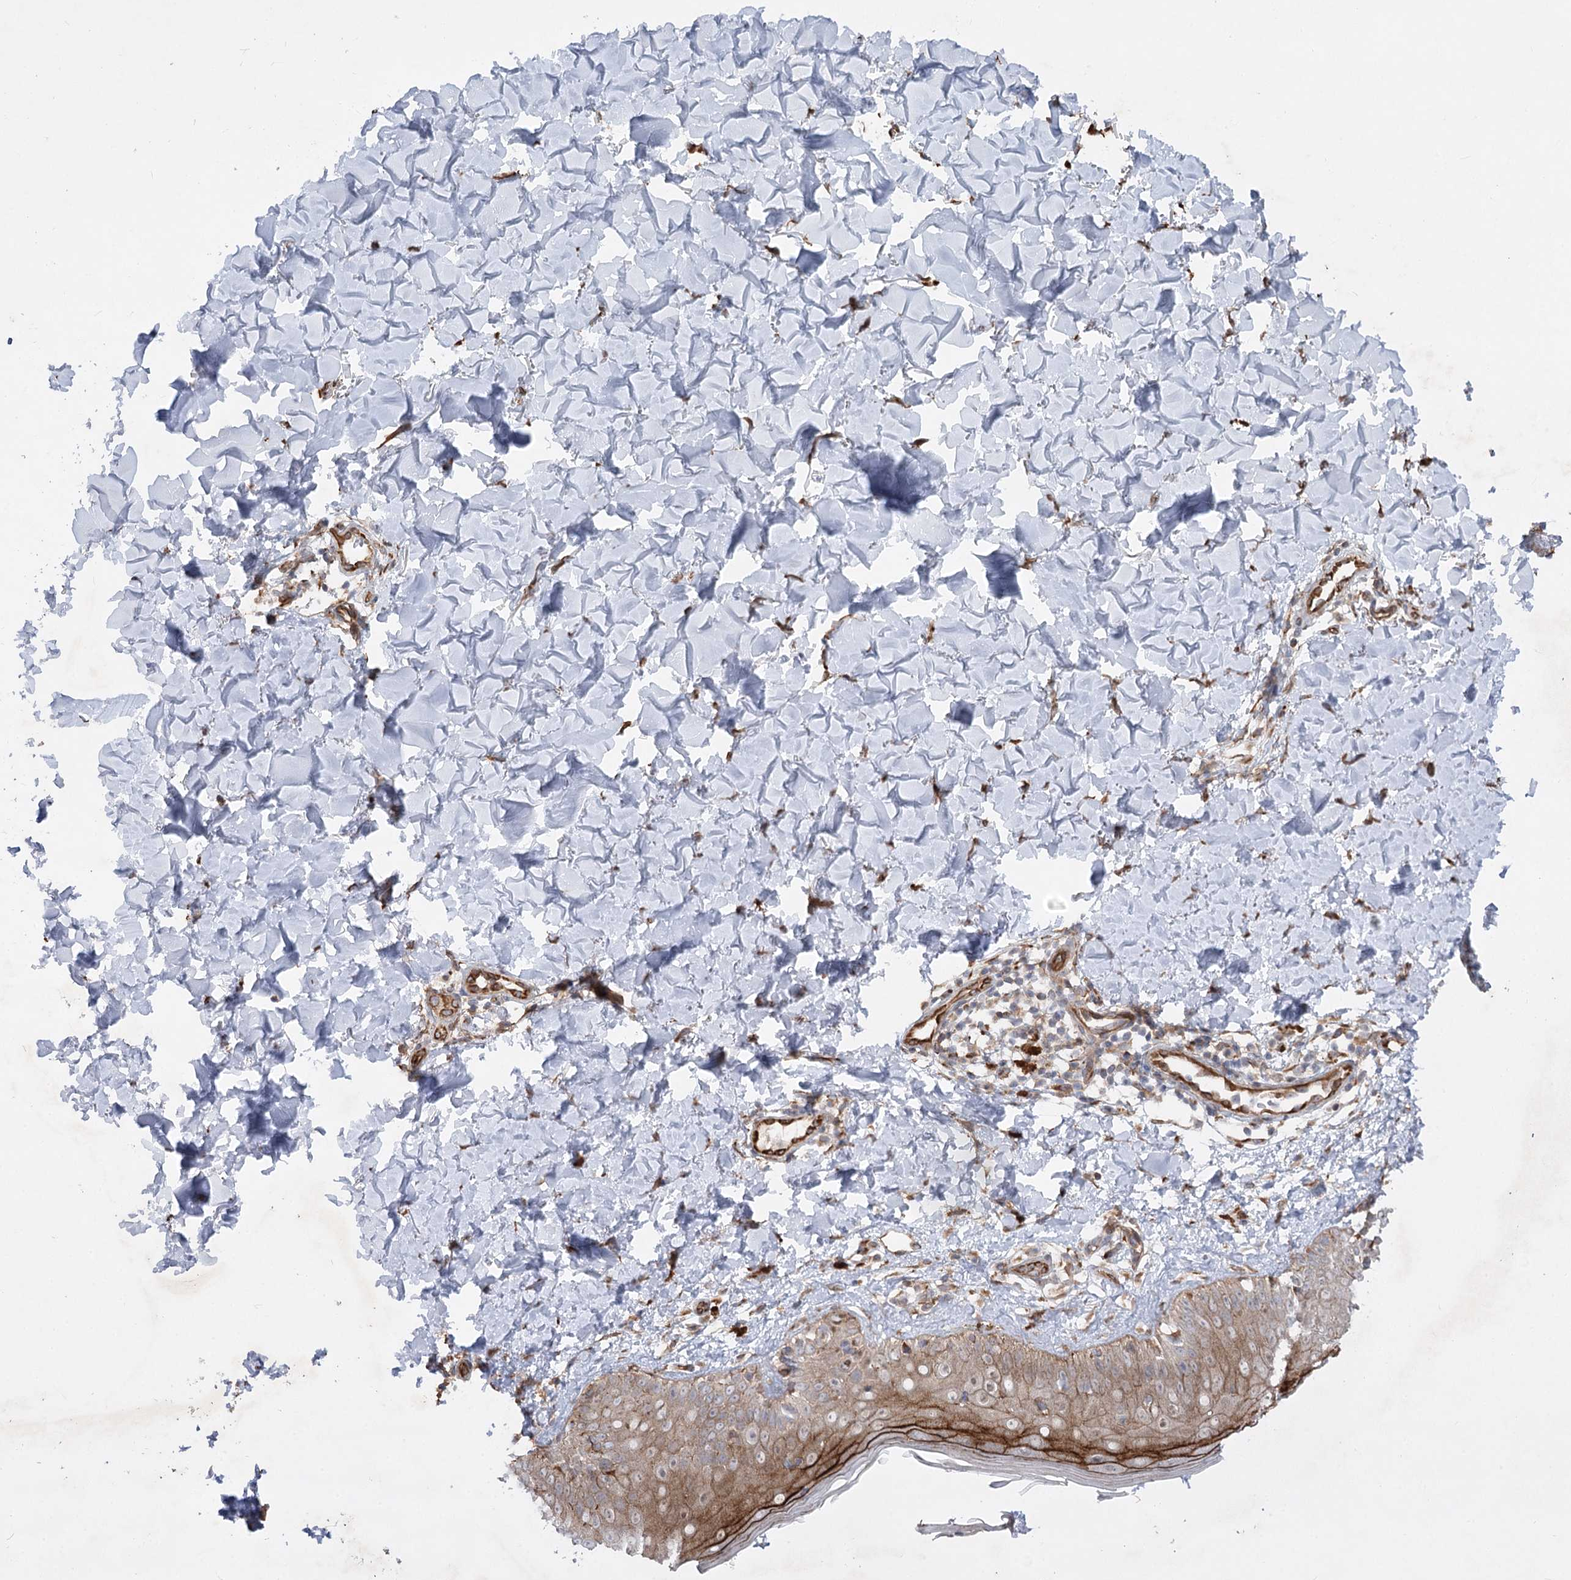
{"staining": {"intensity": "moderate", "quantity": ">75%", "location": "cytoplasmic/membranous"}, "tissue": "skin", "cell_type": "Fibroblasts", "image_type": "normal", "snomed": [{"axis": "morphology", "description": "Normal tissue, NOS"}, {"axis": "topography", "description": "Skin"}], "caption": "Immunohistochemical staining of normal skin shows >75% levels of moderate cytoplasmic/membranous protein positivity in about >75% of fibroblasts.", "gene": "KIAA0825", "patient": {"sex": "male", "age": 52}}